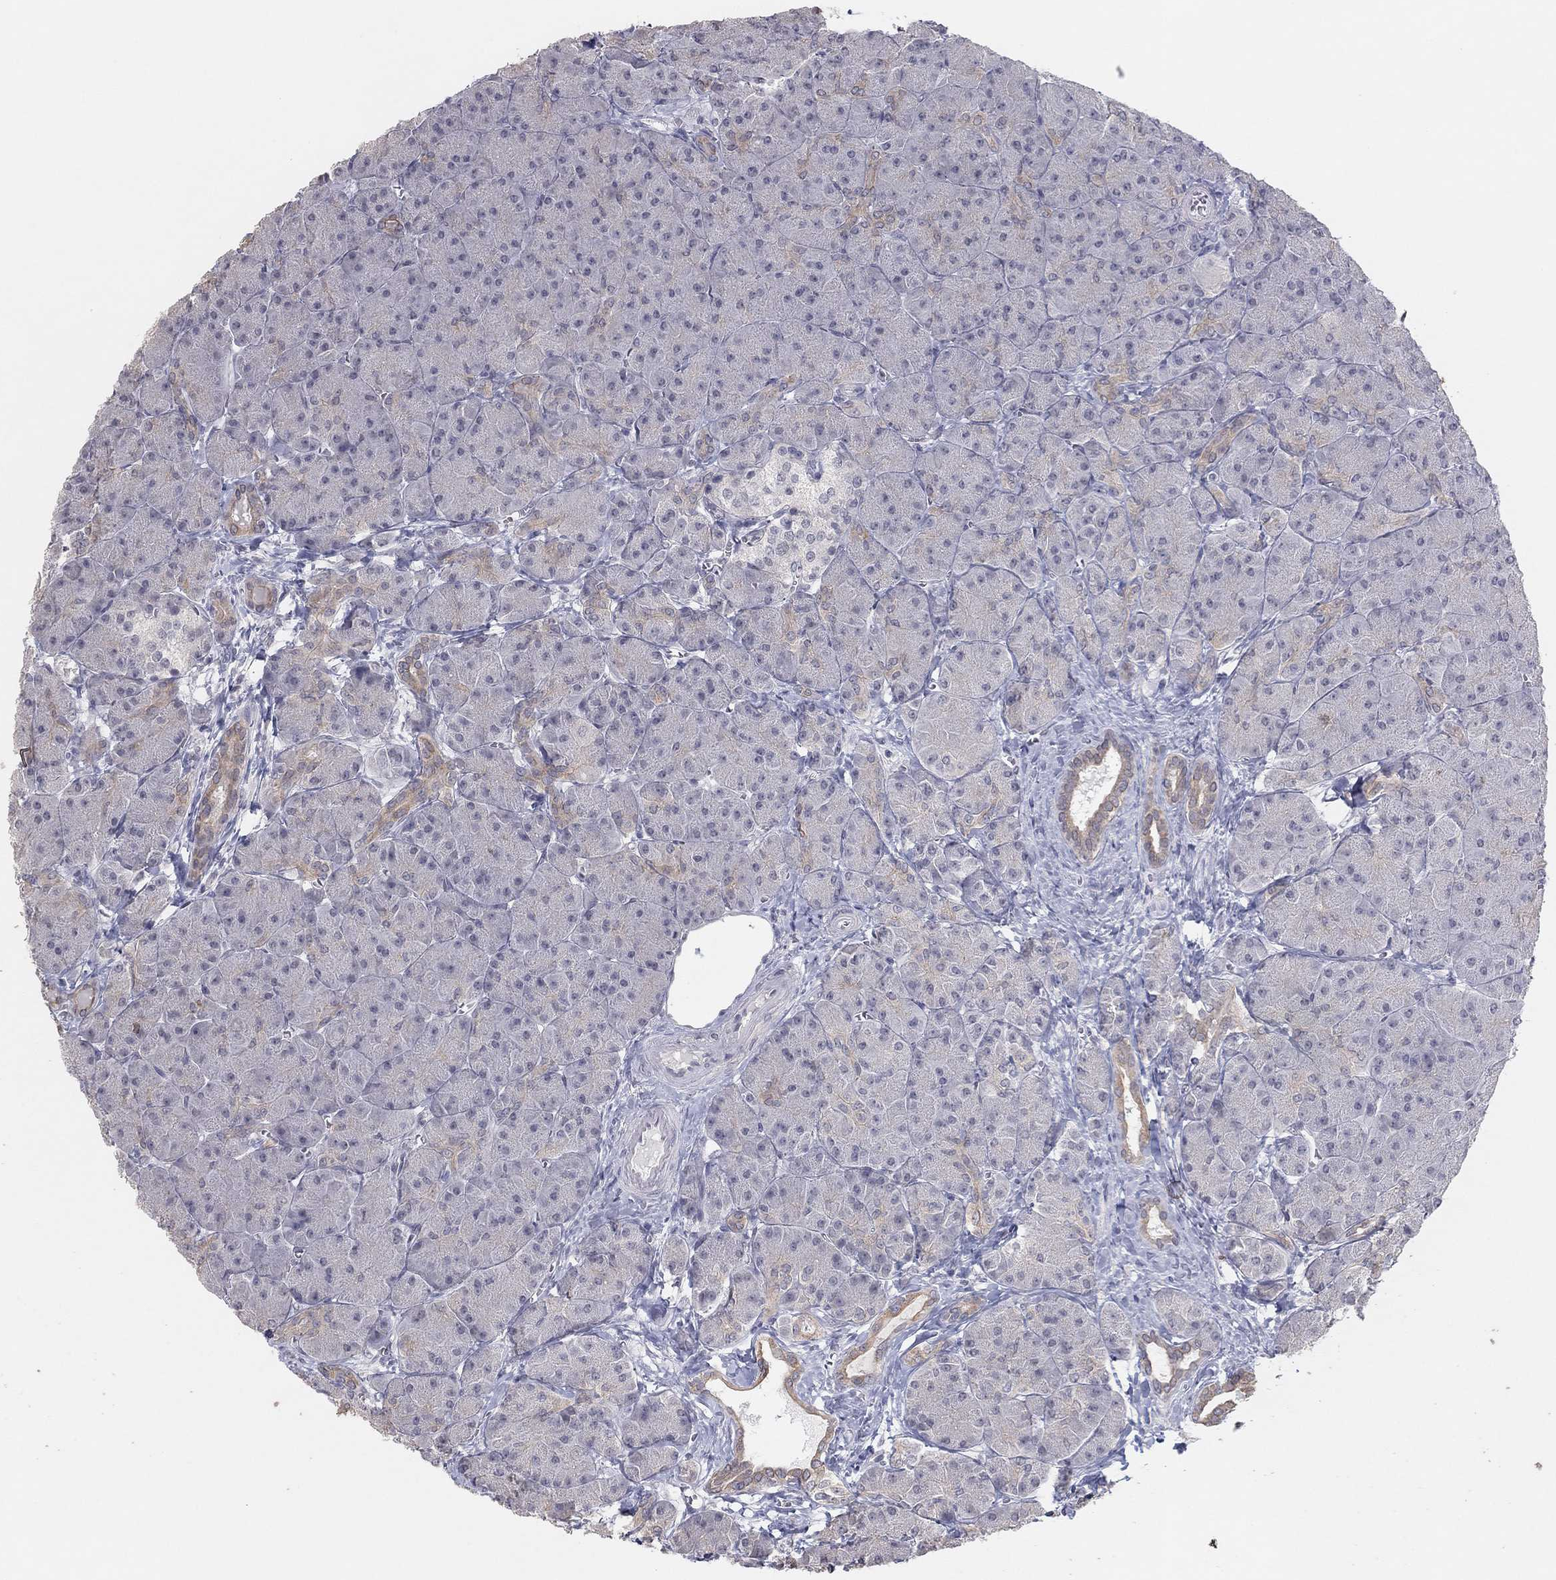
{"staining": {"intensity": "moderate", "quantity": "<25%", "location": "cytoplasmic/membranous"}, "tissue": "pancreas", "cell_type": "Exocrine glandular cells", "image_type": "normal", "snomed": [{"axis": "morphology", "description": "Normal tissue, NOS"}, {"axis": "topography", "description": "Pancreas"}], "caption": "DAB (3,3'-diaminobenzidine) immunohistochemical staining of unremarkable human pancreas reveals moderate cytoplasmic/membranous protein positivity in approximately <25% of exocrine glandular cells.", "gene": "SLC22A2", "patient": {"sex": "male", "age": 61}}